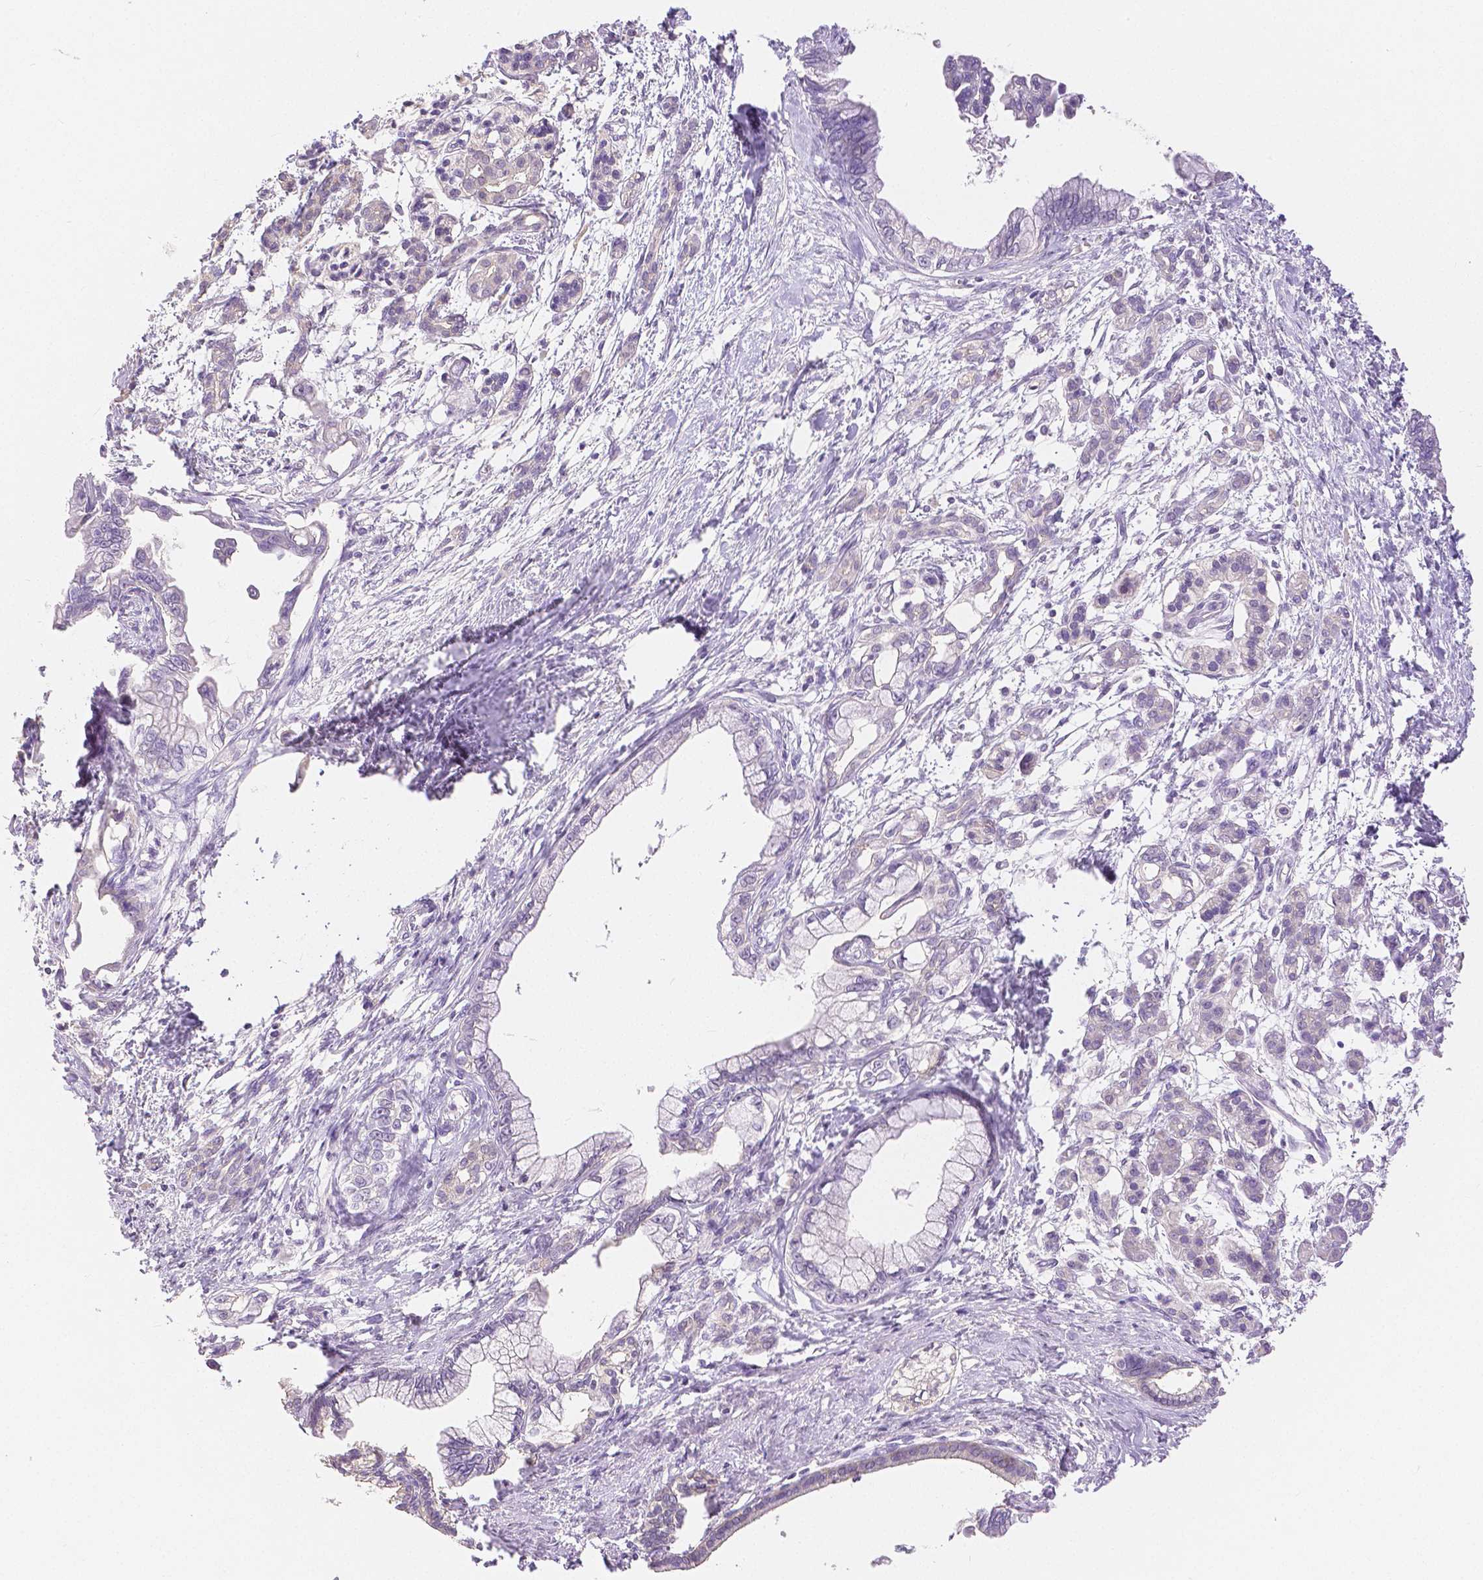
{"staining": {"intensity": "negative", "quantity": "none", "location": "none"}, "tissue": "pancreatic cancer", "cell_type": "Tumor cells", "image_type": "cancer", "snomed": [{"axis": "morphology", "description": "Adenocarcinoma, NOS"}, {"axis": "topography", "description": "Pancreas"}], "caption": "Immunohistochemistry of pancreatic cancer (adenocarcinoma) shows no expression in tumor cells.", "gene": "OCLN", "patient": {"sex": "male", "age": 61}}